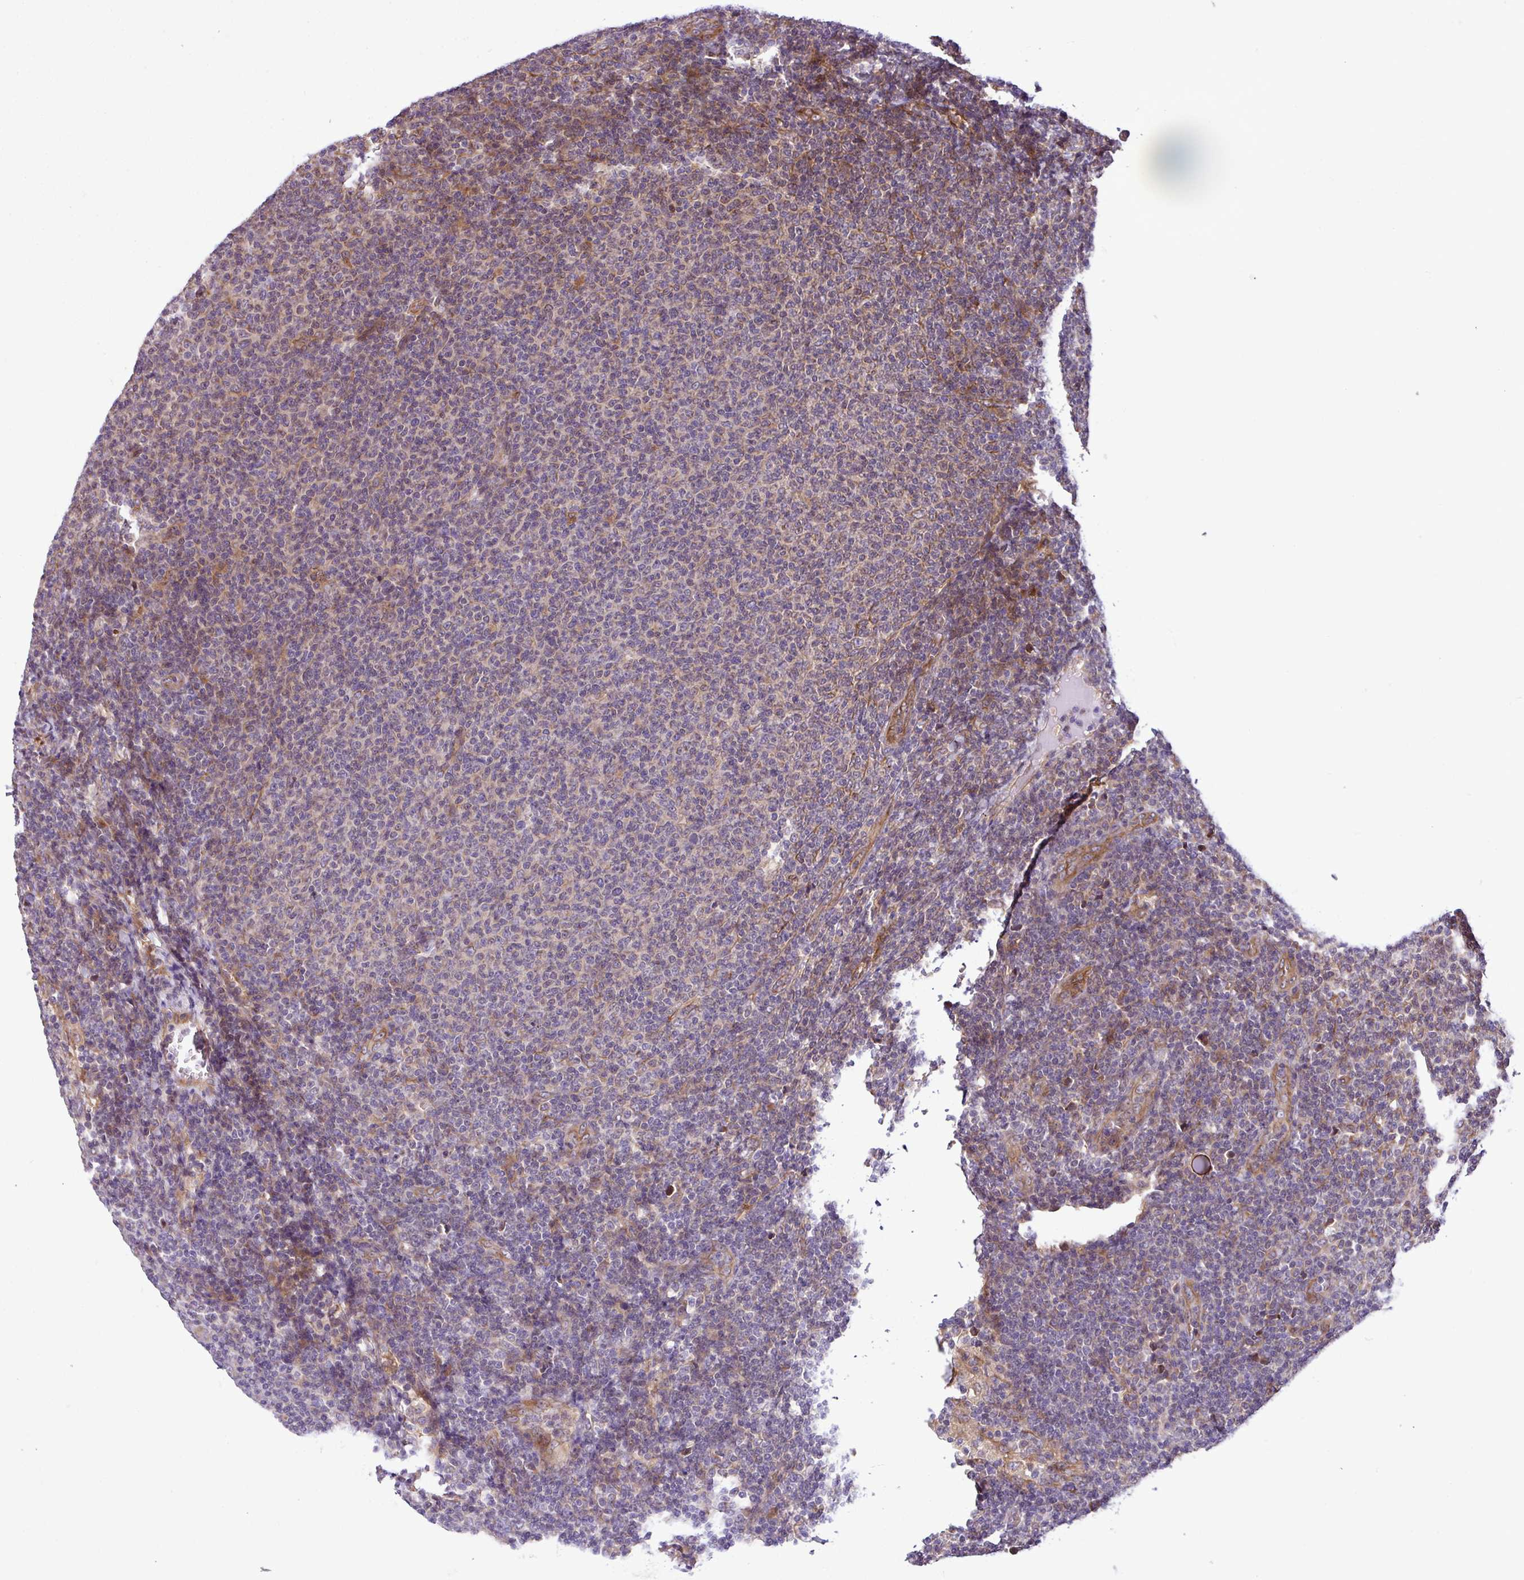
{"staining": {"intensity": "weak", "quantity": "<25%", "location": "cytoplasmic/membranous"}, "tissue": "lymphoma", "cell_type": "Tumor cells", "image_type": "cancer", "snomed": [{"axis": "morphology", "description": "Malignant lymphoma, non-Hodgkin's type, Low grade"}, {"axis": "topography", "description": "Lymph node"}], "caption": "Immunohistochemistry of malignant lymphoma, non-Hodgkin's type (low-grade) reveals no positivity in tumor cells. The staining is performed using DAB brown chromogen with nuclei counter-stained in using hematoxylin.", "gene": "DLGAP4", "patient": {"sex": "male", "age": 66}}